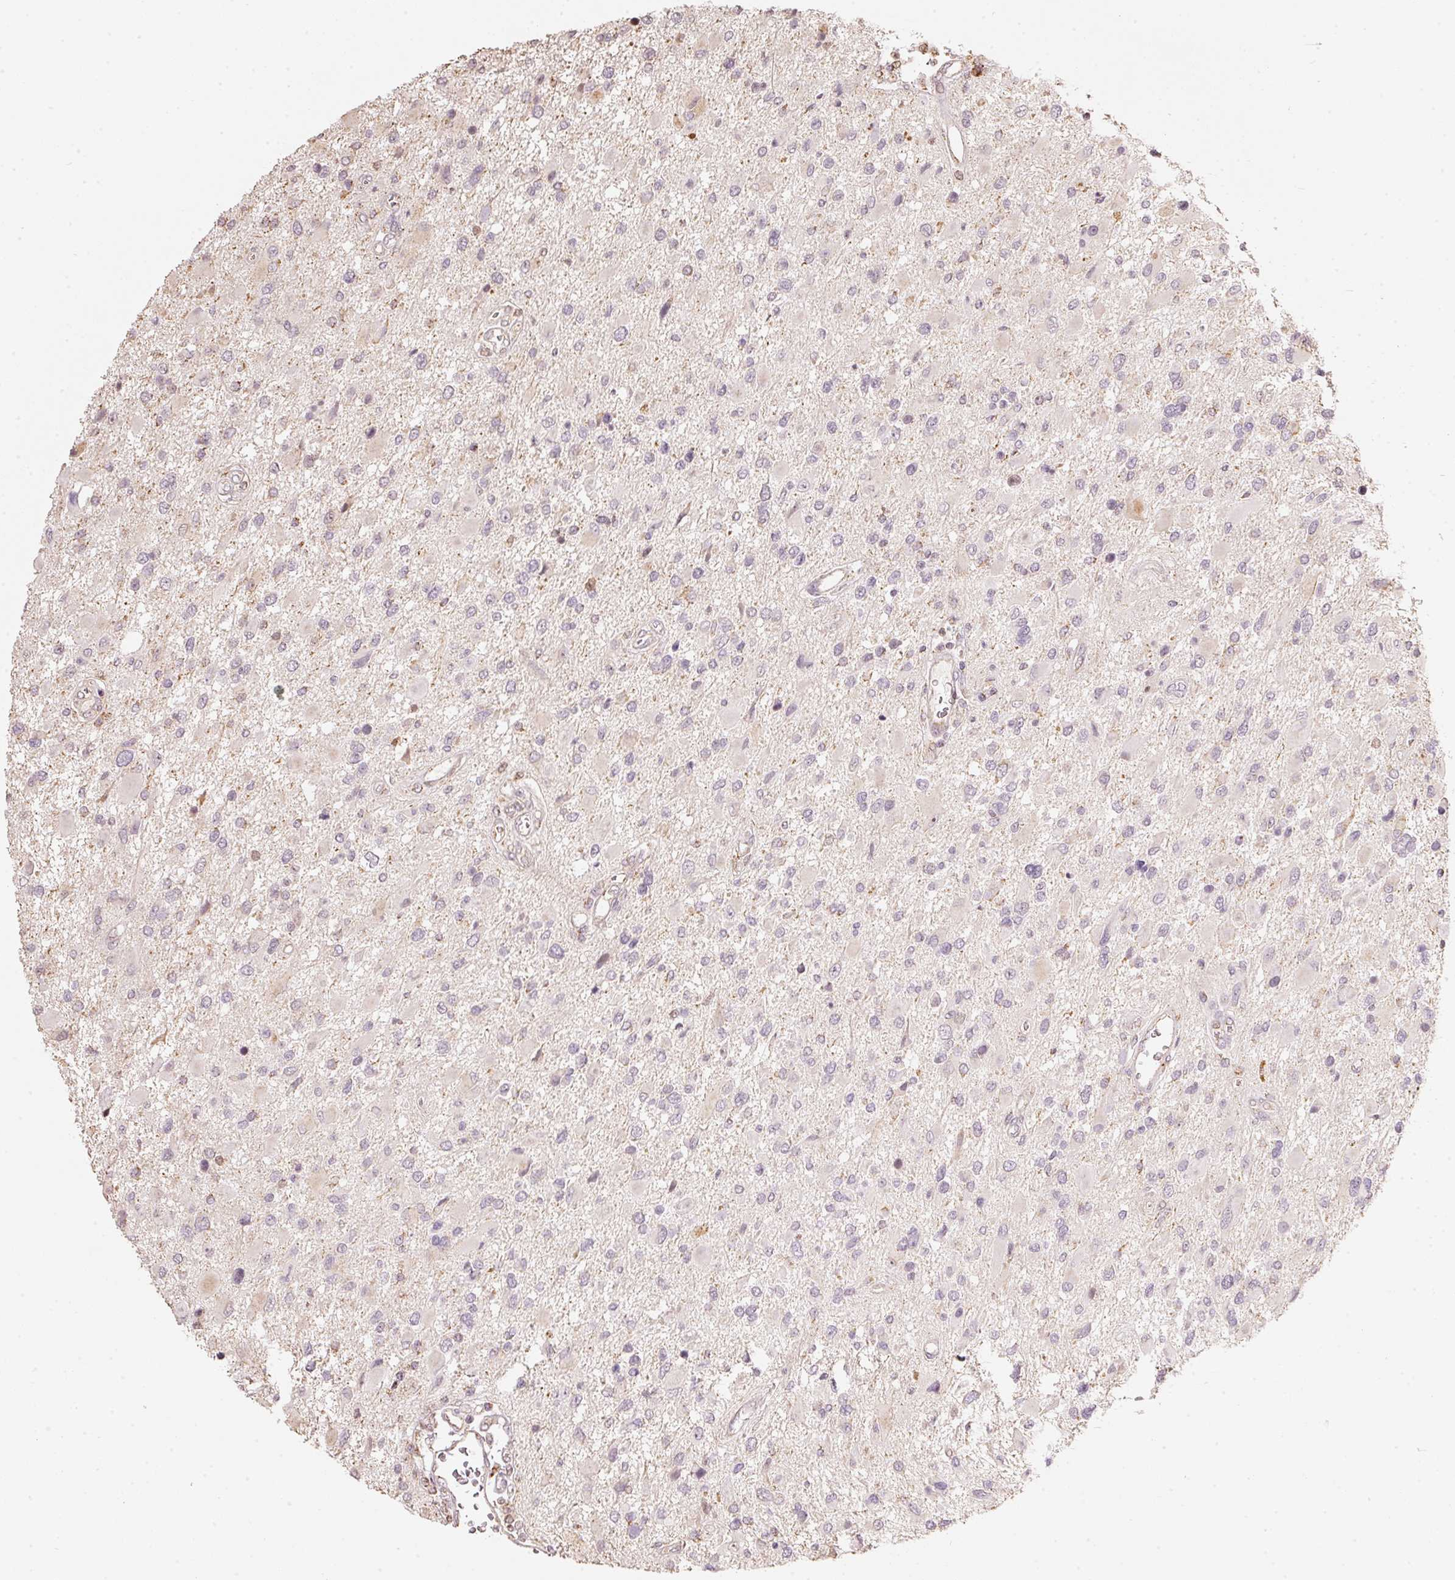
{"staining": {"intensity": "negative", "quantity": "none", "location": "none"}, "tissue": "glioma", "cell_type": "Tumor cells", "image_type": "cancer", "snomed": [{"axis": "morphology", "description": "Glioma, malignant, High grade"}, {"axis": "topography", "description": "Brain"}], "caption": "There is no significant staining in tumor cells of malignant high-grade glioma.", "gene": "RAB35", "patient": {"sex": "male", "age": 53}}